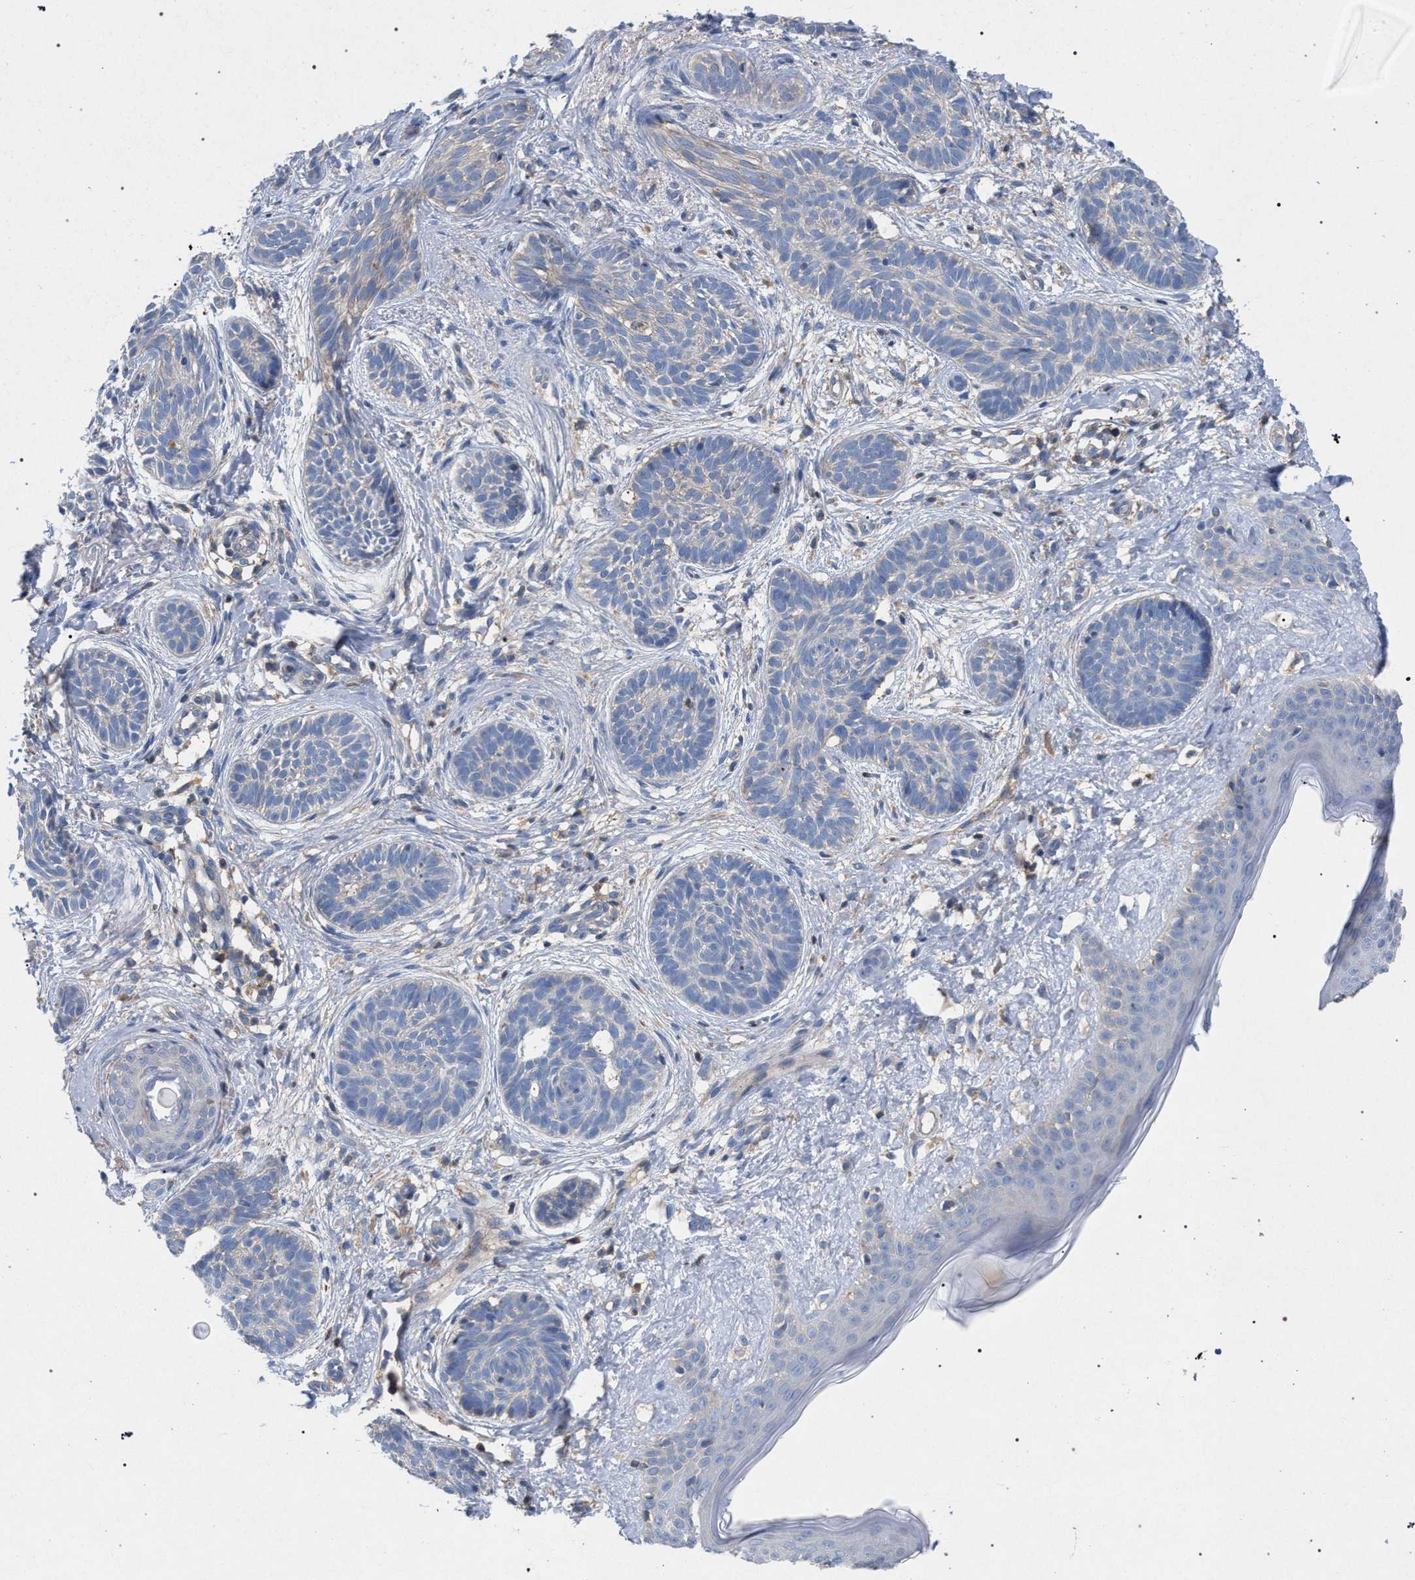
{"staining": {"intensity": "negative", "quantity": "none", "location": "none"}, "tissue": "skin cancer", "cell_type": "Tumor cells", "image_type": "cancer", "snomed": [{"axis": "morphology", "description": "Normal tissue, NOS"}, {"axis": "morphology", "description": "Basal cell carcinoma"}, {"axis": "topography", "description": "Skin"}], "caption": "This is an immunohistochemistry (IHC) histopathology image of skin cancer (basal cell carcinoma). There is no positivity in tumor cells.", "gene": "VPS13A", "patient": {"sex": "male", "age": 63}}